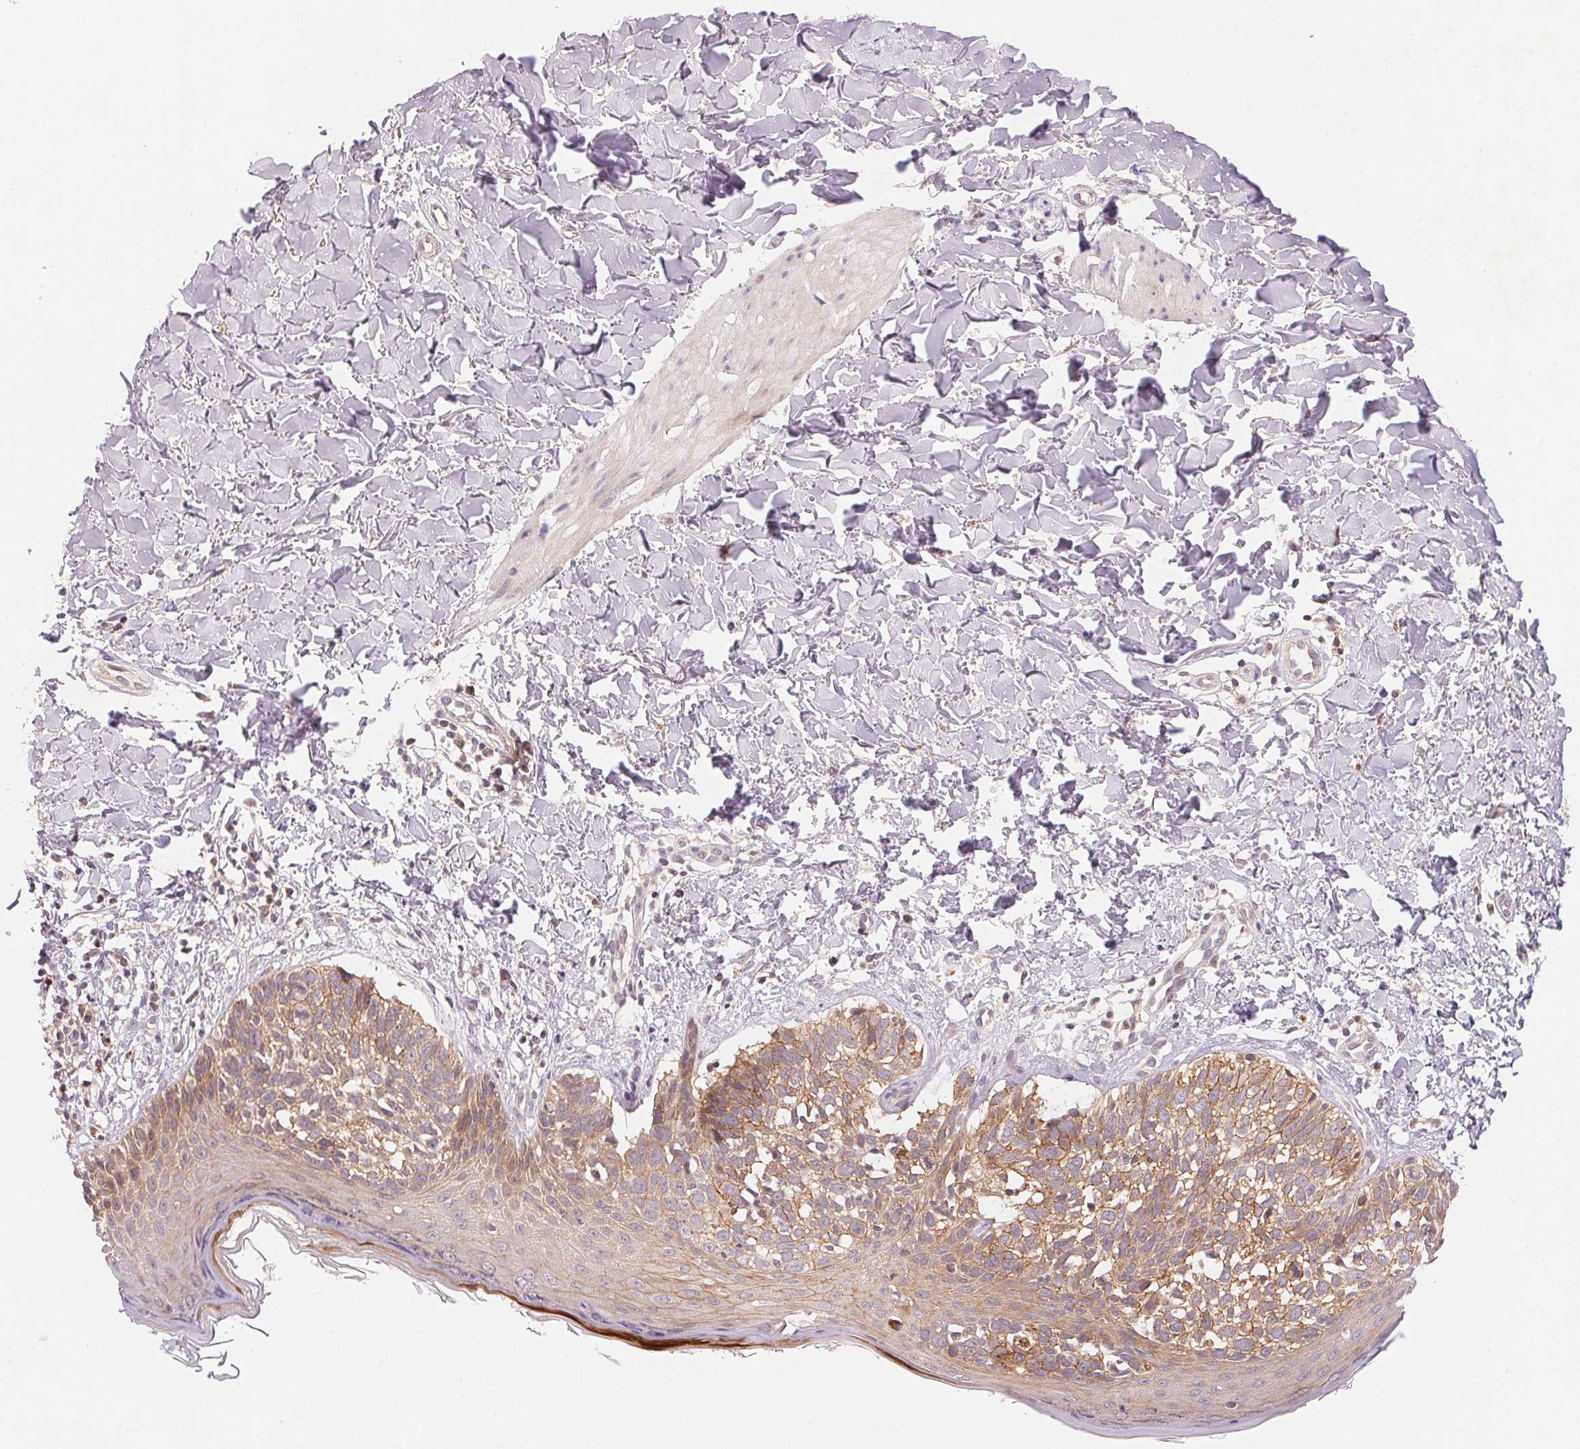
{"staining": {"intensity": "moderate", "quantity": ">75%", "location": "cytoplasmic/membranous"}, "tissue": "skin cancer", "cell_type": "Tumor cells", "image_type": "cancer", "snomed": [{"axis": "morphology", "description": "Basal cell carcinoma"}, {"axis": "topography", "description": "Skin"}], "caption": "Immunohistochemistry (IHC) staining of skin basal cell carcinoma, which displays medium levels of moderate cytoplasmic/membranous positivity in about >75% of tumor cells indicating moderate cytoplasmic/membranous protein staining. The staining was performed using DAB (brown) for protein detection and nuclei were counterstained in hematoxylin (blue).", "gene": "BNIP5", "patient": {"sex": "female", "age": 45}}